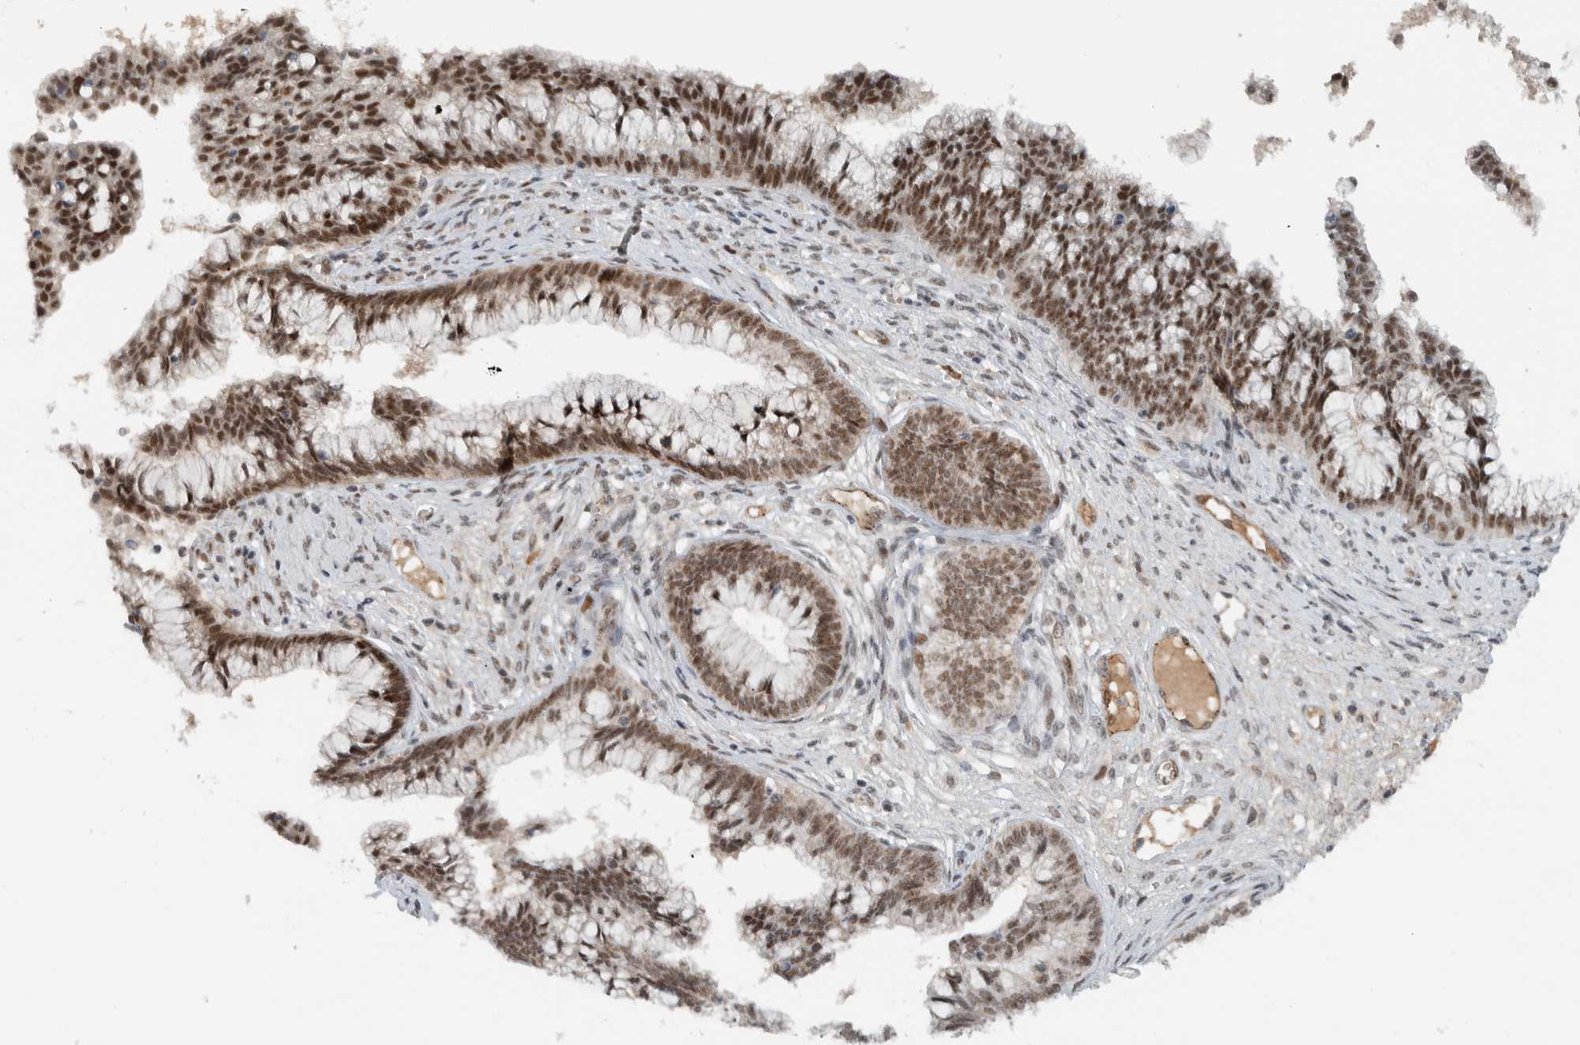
{"staining": {"intensity": "strong", "quantity": ">75%", "location": "nuclear"}, "tissue": "cervical cancer", "cell_type": "Tumor cells", "image_type": "cancer", "snomed": [{"axis": "morphology", "description": "Adenocarcinoma, NOS"}, {"axis": "topography", "description": "Cervix"}], "caption": "Immunohistochemistry image of human adenocarcinoma (cervical) stained for a protein (brown), which shows high levels of strong nuclear expression in about >75% of tumor cells.", "gene": "ZFP91", "patient": {"sex": "female", "age": 44}}